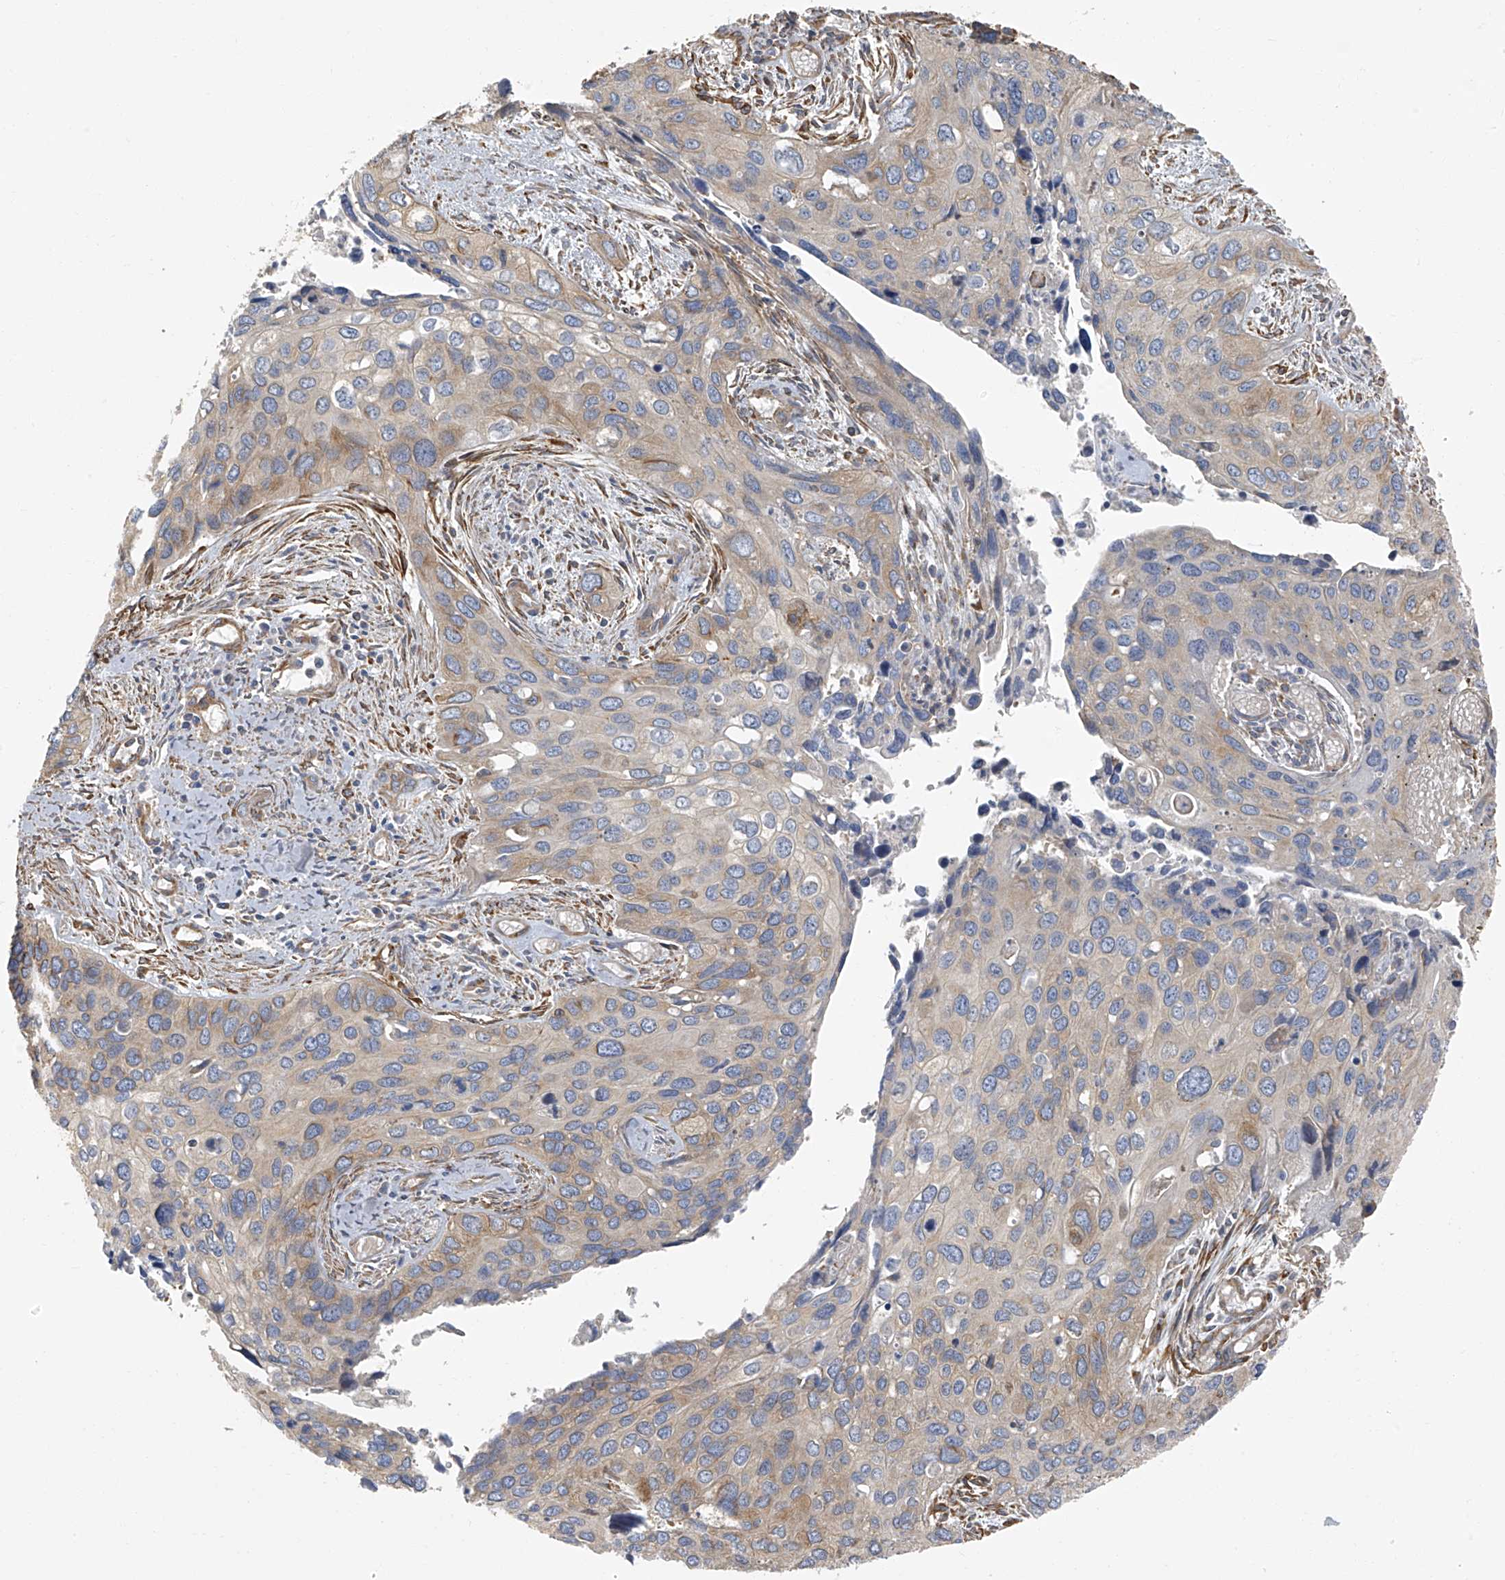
{"staining": {"intensity": "weak", "quantity": "<25%", "location": "cytoplasmic/membranous"}, "tissue": "cervical cancer", "cell_type": "Tumor cells", "image_type": "cancer", "snomed": [{"axis": "morphology", "description": "Squamous cell carcinoma, NOS"}, {"axis": "topography", "description": "Cervix"}], "caption": "IHC photomicrograph of human squamous cell carcinoma (cervical) stained for a protein (brown), which exhibits no staining in tumor cells.", "gene": "SEPTIN7", "patient": {"sex": "female", "age": 55}}